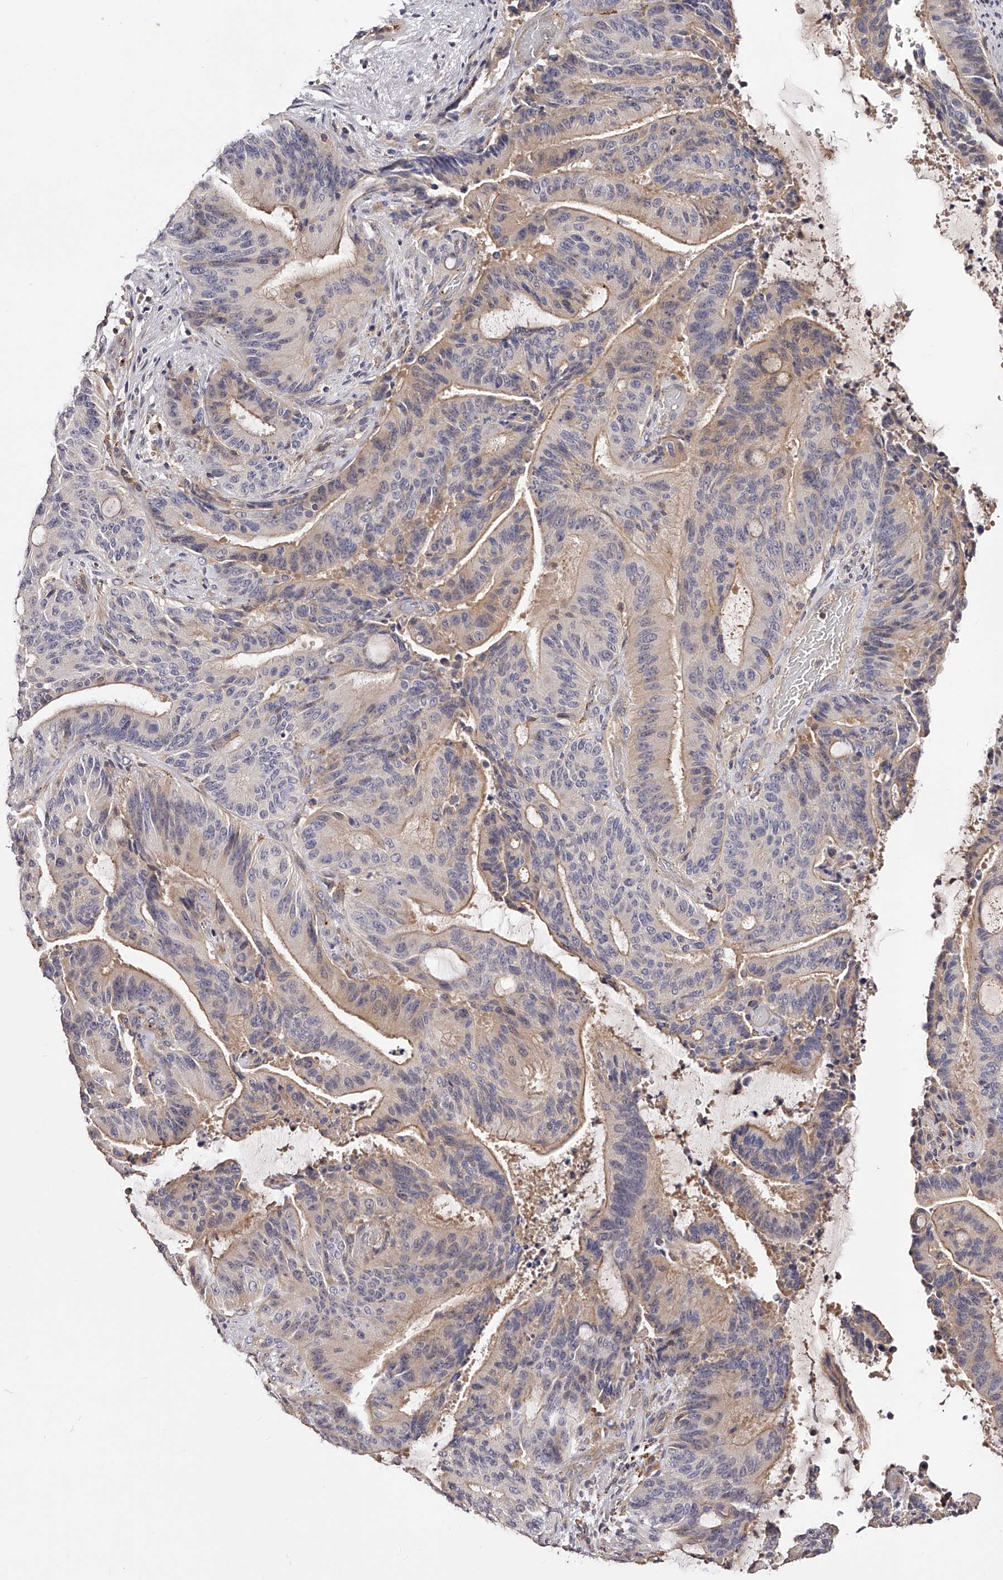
{"staining": {"intensity": "weak", "quantity": "<25%", "location": "cytoplasmic/membranous"}, "tissue": "liver cancer", "cell_type": "Tumor cells", "image_type": "cancer", "snomed": [{"axis": "morphology", "description": "Normal tissue, NOS"}, {"axis": "morphology", "description": "Cholangiocarcinoma"}, {"axis": "topography", "description": "Liver"}, {"axis": "topography", "description": "Peripheral nerve tissue"}], "caption": "Liver cancer stained for a protein using immunohistochemistry demonstrates no positivity tumor cells.", "gene": "PHACTR1", "patient": {"sex": "female", "age": 73}}